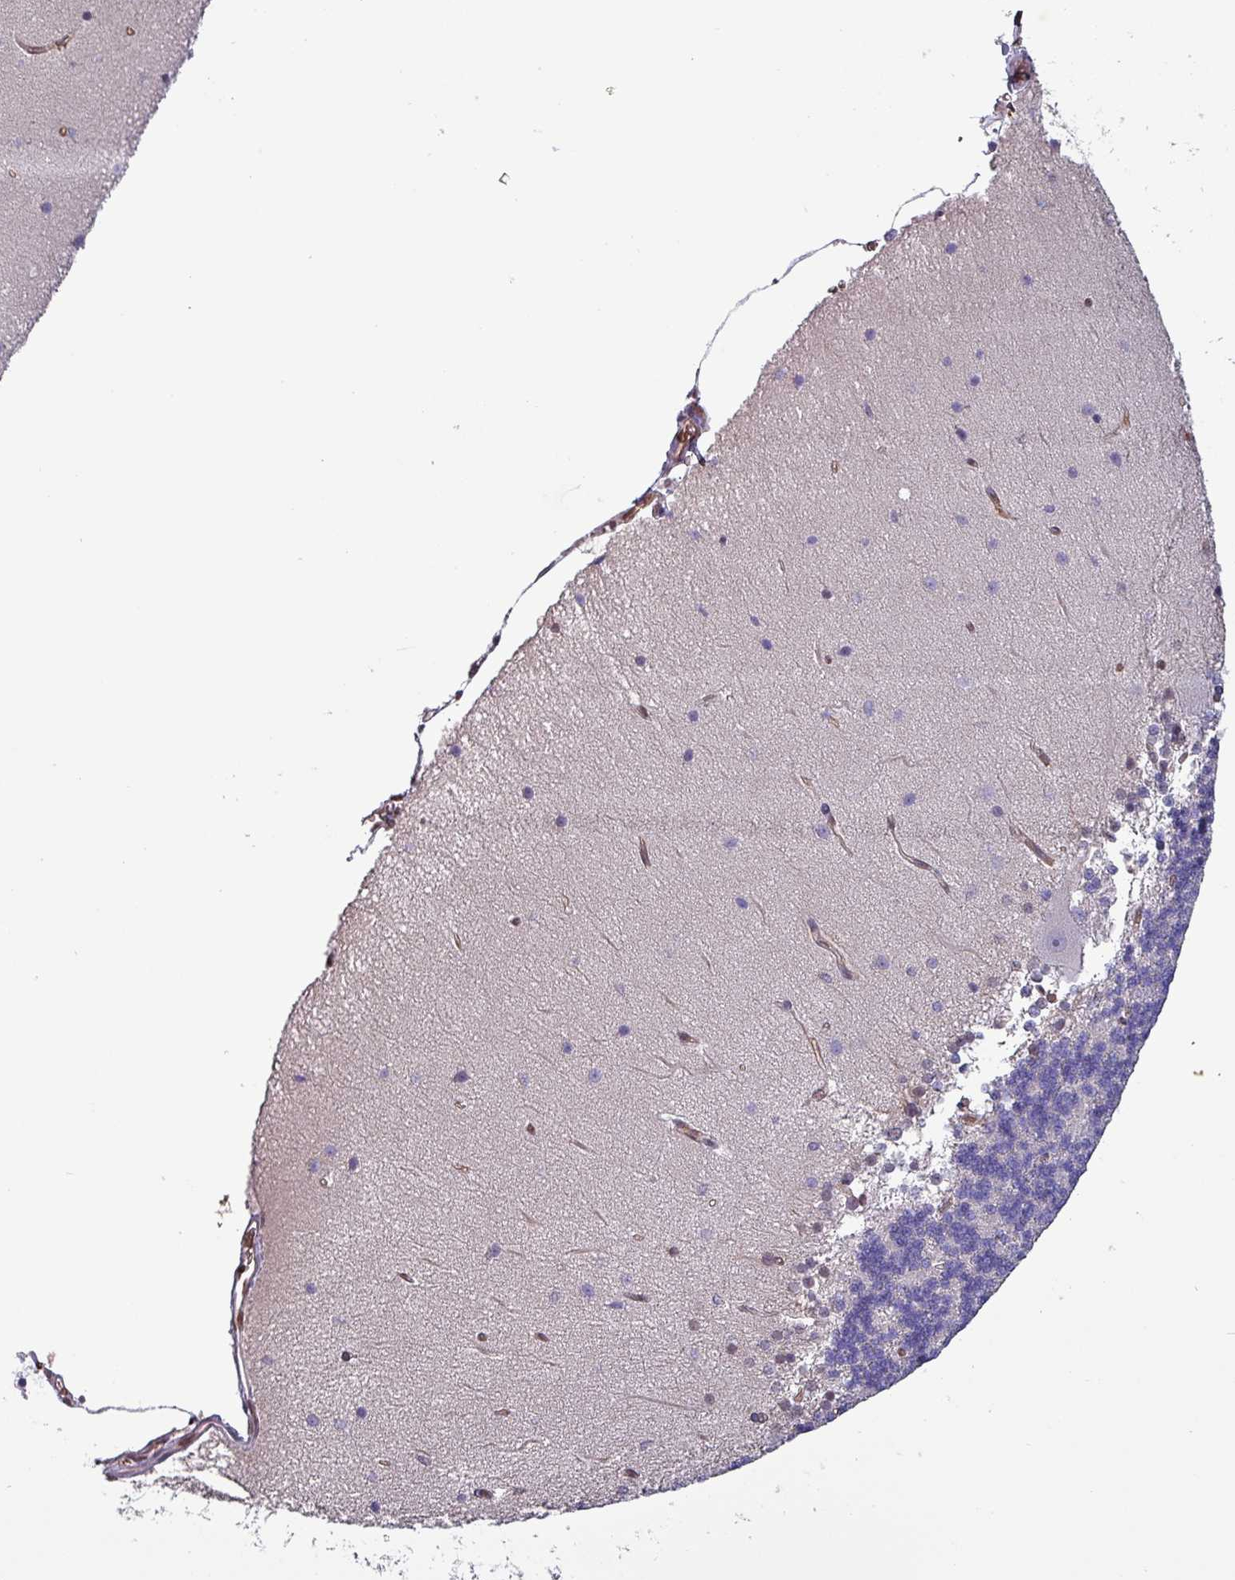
{"staining": {"intensity": "negative", "quantity": "none", "location": "none"}, "tissue": "cerebellum", "cell_type": "Cells in granular layer", "image_type": "normal", "snomed": [{"axis": "morphology", "description": "Normal tissue, NOS"}, {"axis": "topography", "description": "Cerebellum"}], "caption": "Protein analysis of benign cerebellum shows no significant positivity in cells in granular layer.", "gene": "PSMB8", "patient": {"sex": "female", "age": 54}}